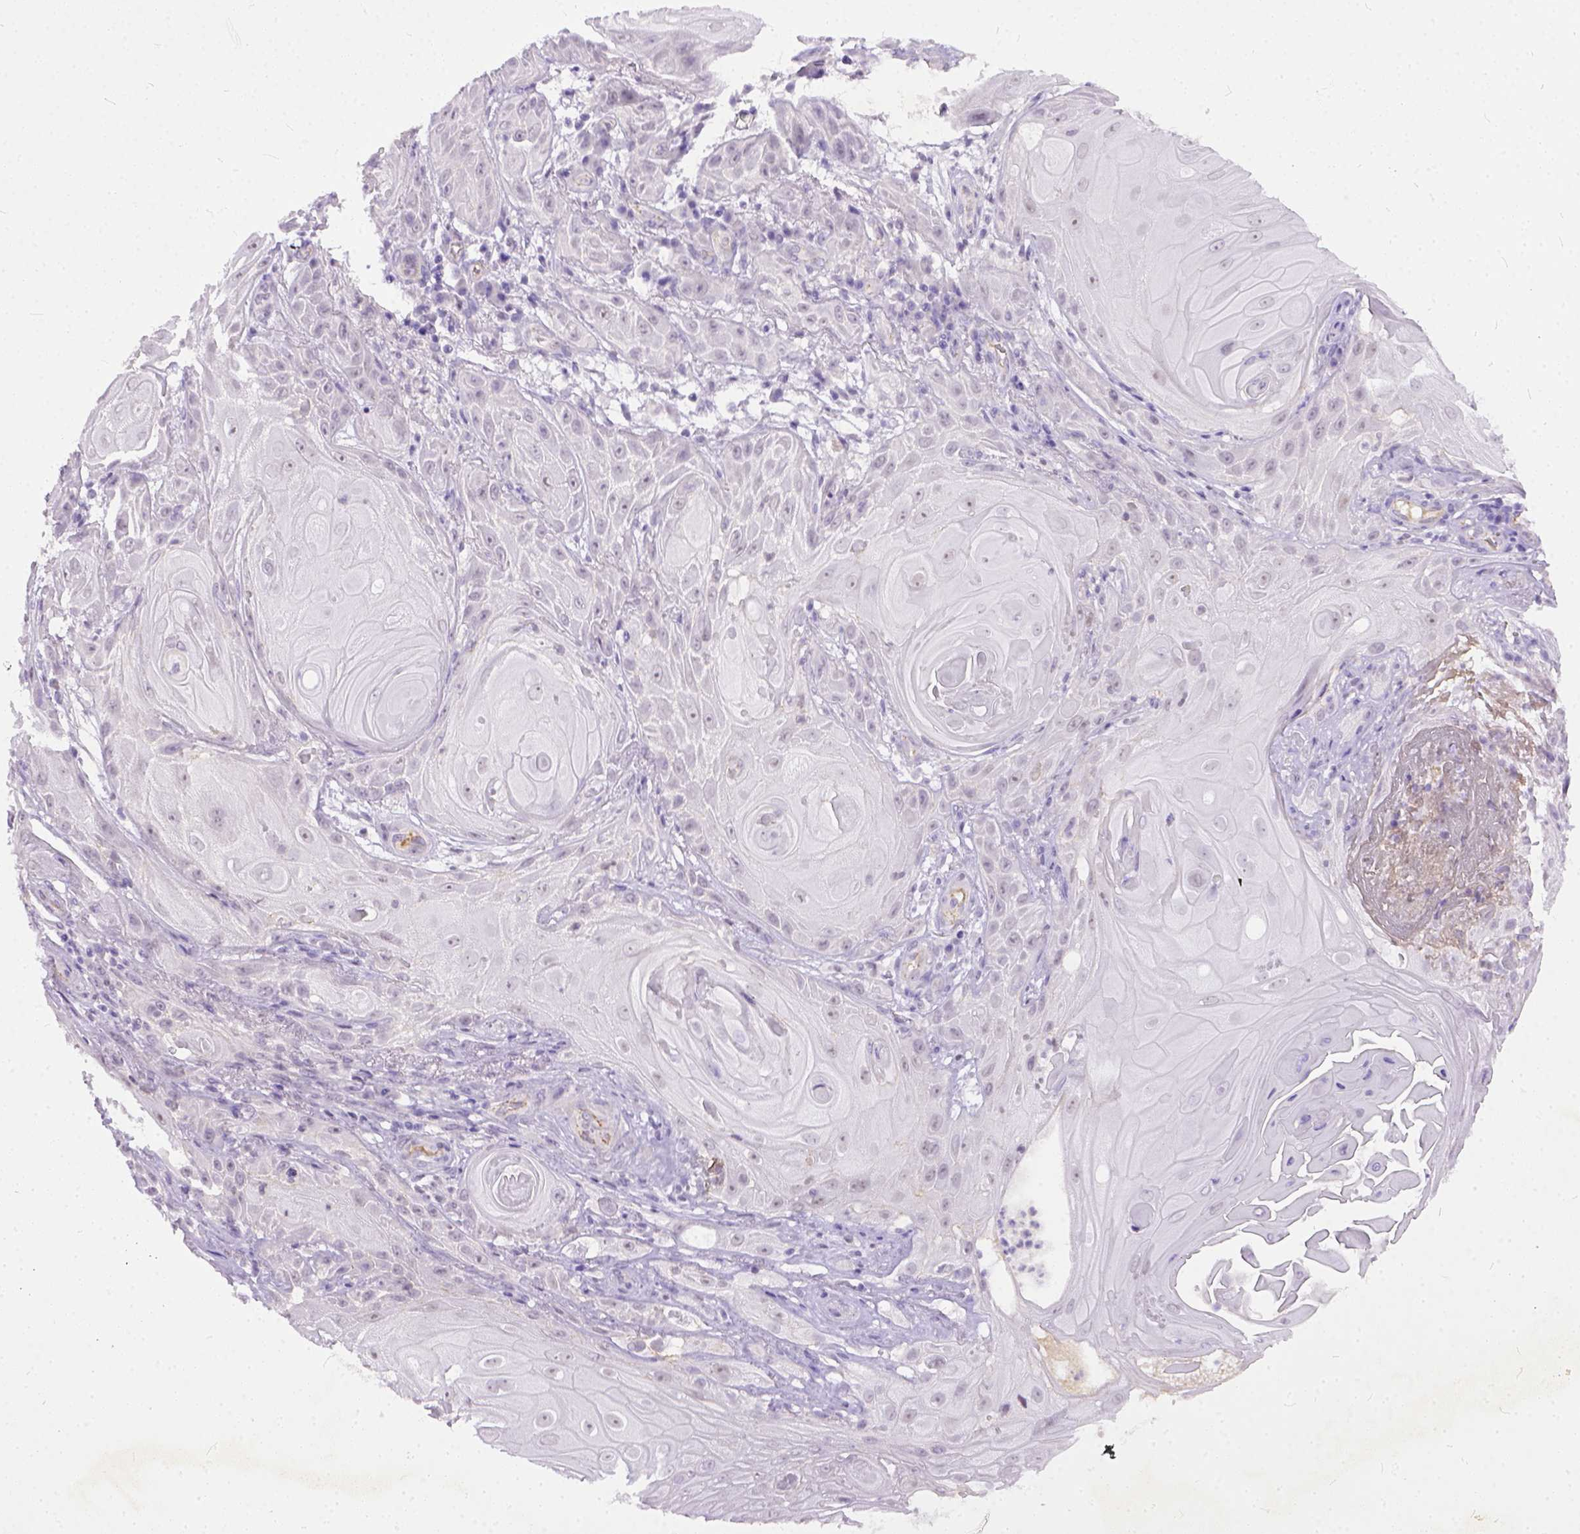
{"staining": {"intensity": "negative", "quantity": "none", "location": "none"}, "tissue": "skin cancer", "cell_type": "Tumor cells", "image_type": "cancer", "snomed": [{"axis": "morphology", "description": "Squamous cell carcinoma, NOS"}, {"axis": "topography", "description": "Skin"}], "caption": "IHC micrograph of human skin cancer (squamous cell carcinoma) stained for a protein (brown), which exhibits no expression in tumor cells.", "gene": "ADGRF1", "patient": {"sex": "male", "age": 62}}